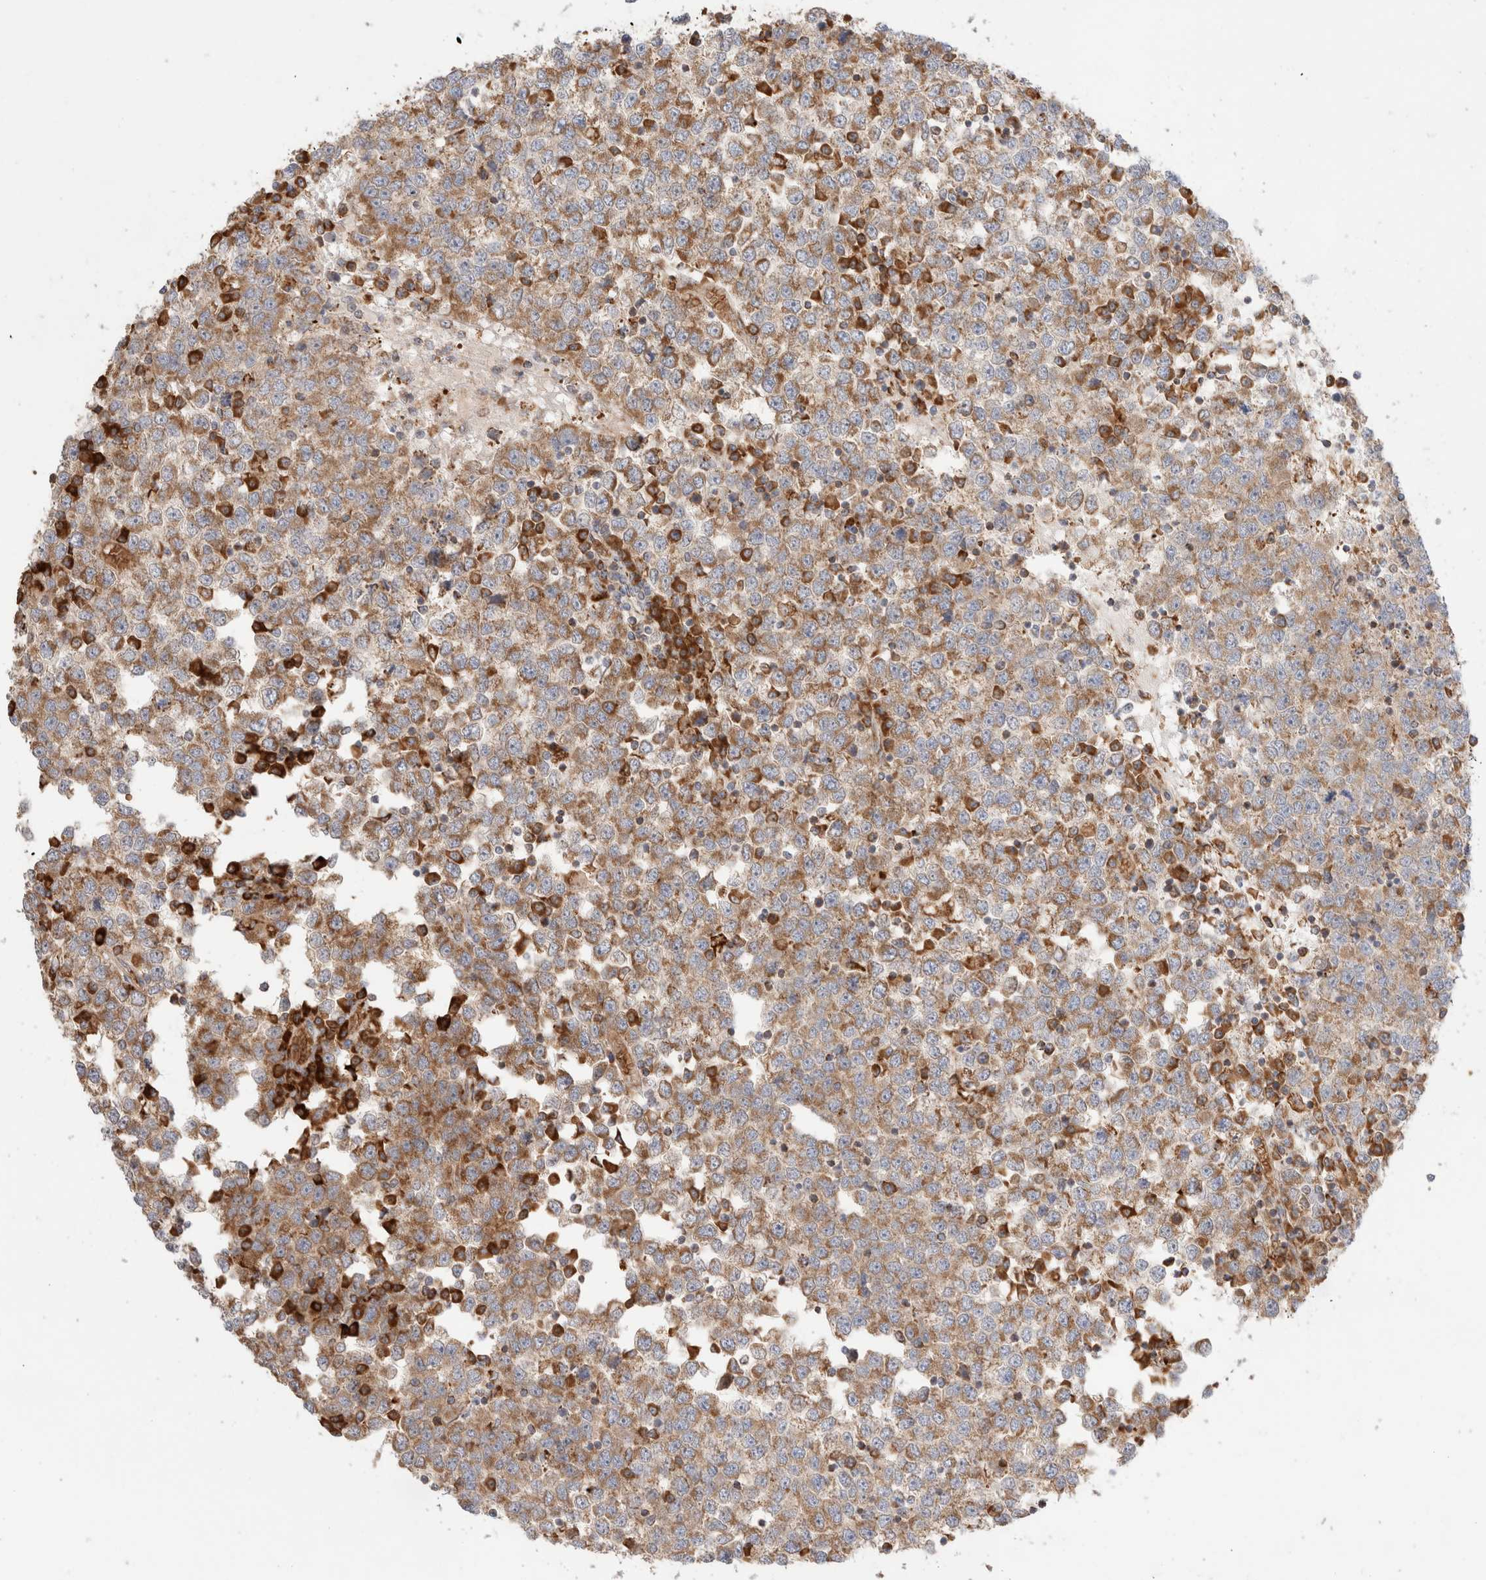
{"staining": {"intensity": "moderate", "quantity": ">75%", "location": "cytoplasmic/membranous"}, "tissue": "testis cancer", "cell_type": "Tumor cells", "image_type": "cancer", "snomed": [{"axis": "morphology", "description": "Seminoma, NOS"}, {"axis": "topography", "description": "Testis"}], "caption": "Testis cancer (seminoma) stained for a protein (brown) reveals moderate cytoplasmic/membranous positive positivity in about >75% of tumor cells.", "gene": "UTS2B", "patient": {"sex": "male", "age": 65}}